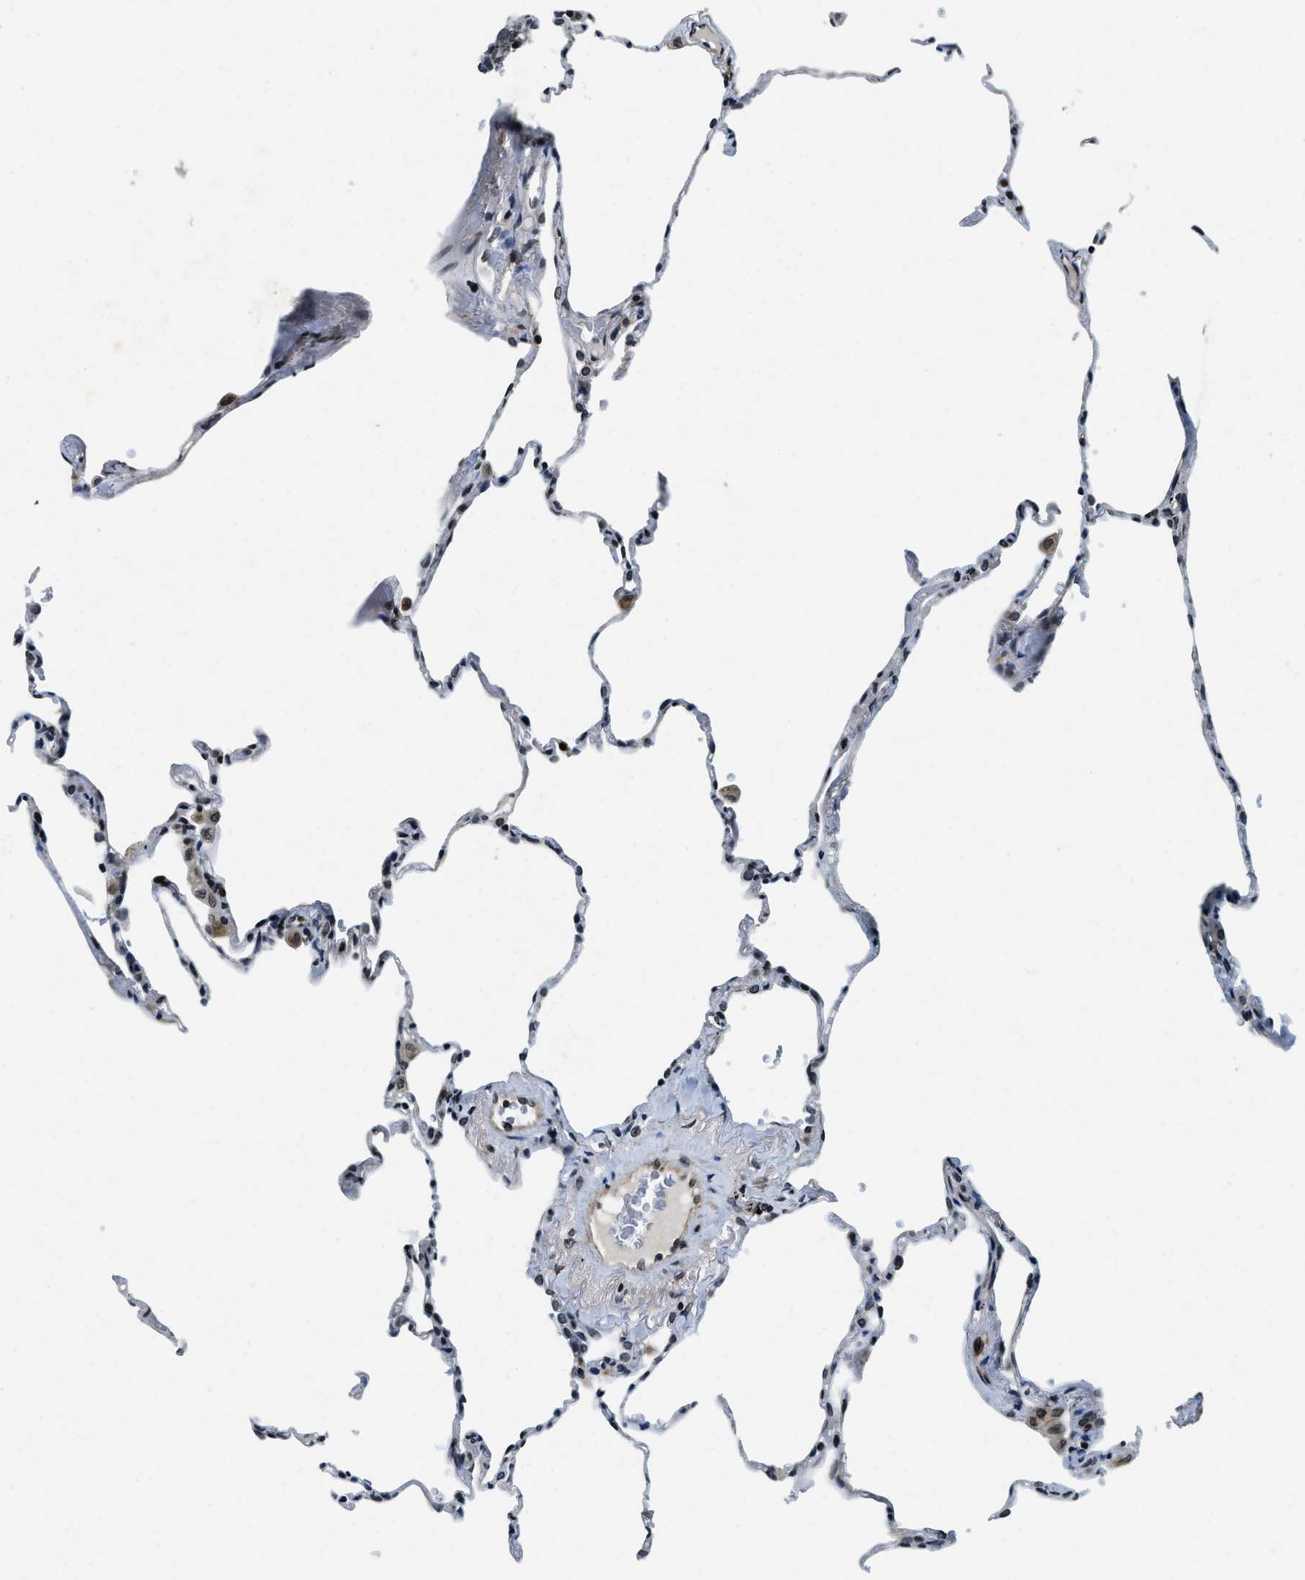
{"staining": {"intensity": "moderate", "quantity": "25%-75%", "location": "nuclear"}, "tissue": "lung", "cell_type": "Alveolar cells", "image_type": "normal", "snomed": [{"axis": "morphology", "description": "Normal tissue, NOS"}, {"axis": "topography", "description": "Lung"}], "caption": "Alveolar cells exhibit medium levels of moderate nuclear positivity in about 25%-75% of cells in normal human lung.", "gene": "ZC3HC1", "patient": {"sex": "male", "age": 59}}